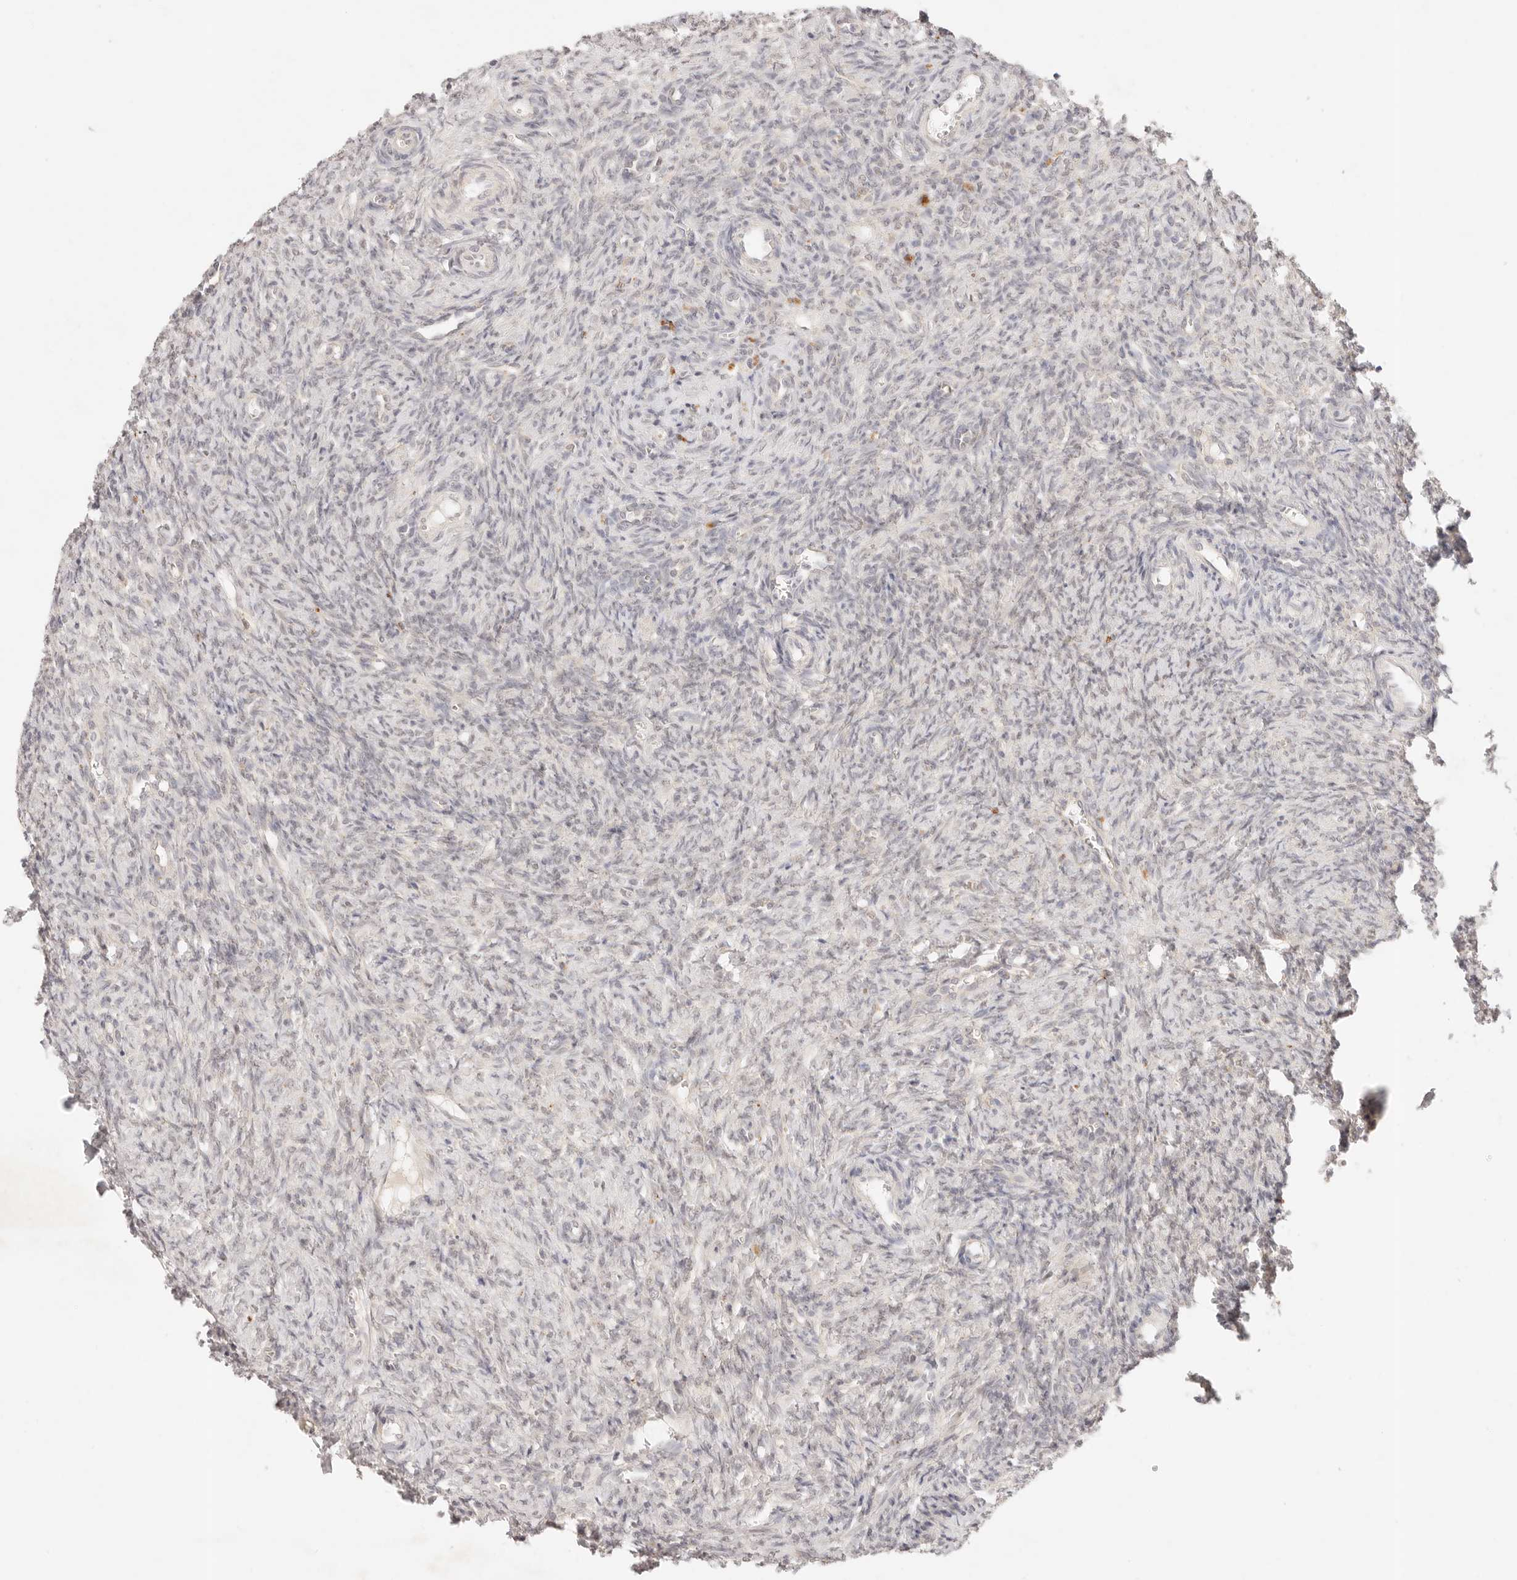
{"staining": {"intensity": "weak", "quantity": ">75%", "location": "cytoplasmic/membranous"}, "tissue": "ovary", "cell_type": "Follicle cells", "image_type": "normal", "snomed": [{"axis": "morphology", "description": "Normal tissue, NOS"}, {"axis": "topography", "description": "Ovary"}], "caption": "Protein staining displays weak cytoplasmic/membranous expression in about >75% of follicle cells in benign ovary.", "gene": "GPR156", "patient": {"sex": "female", "age": 41}}